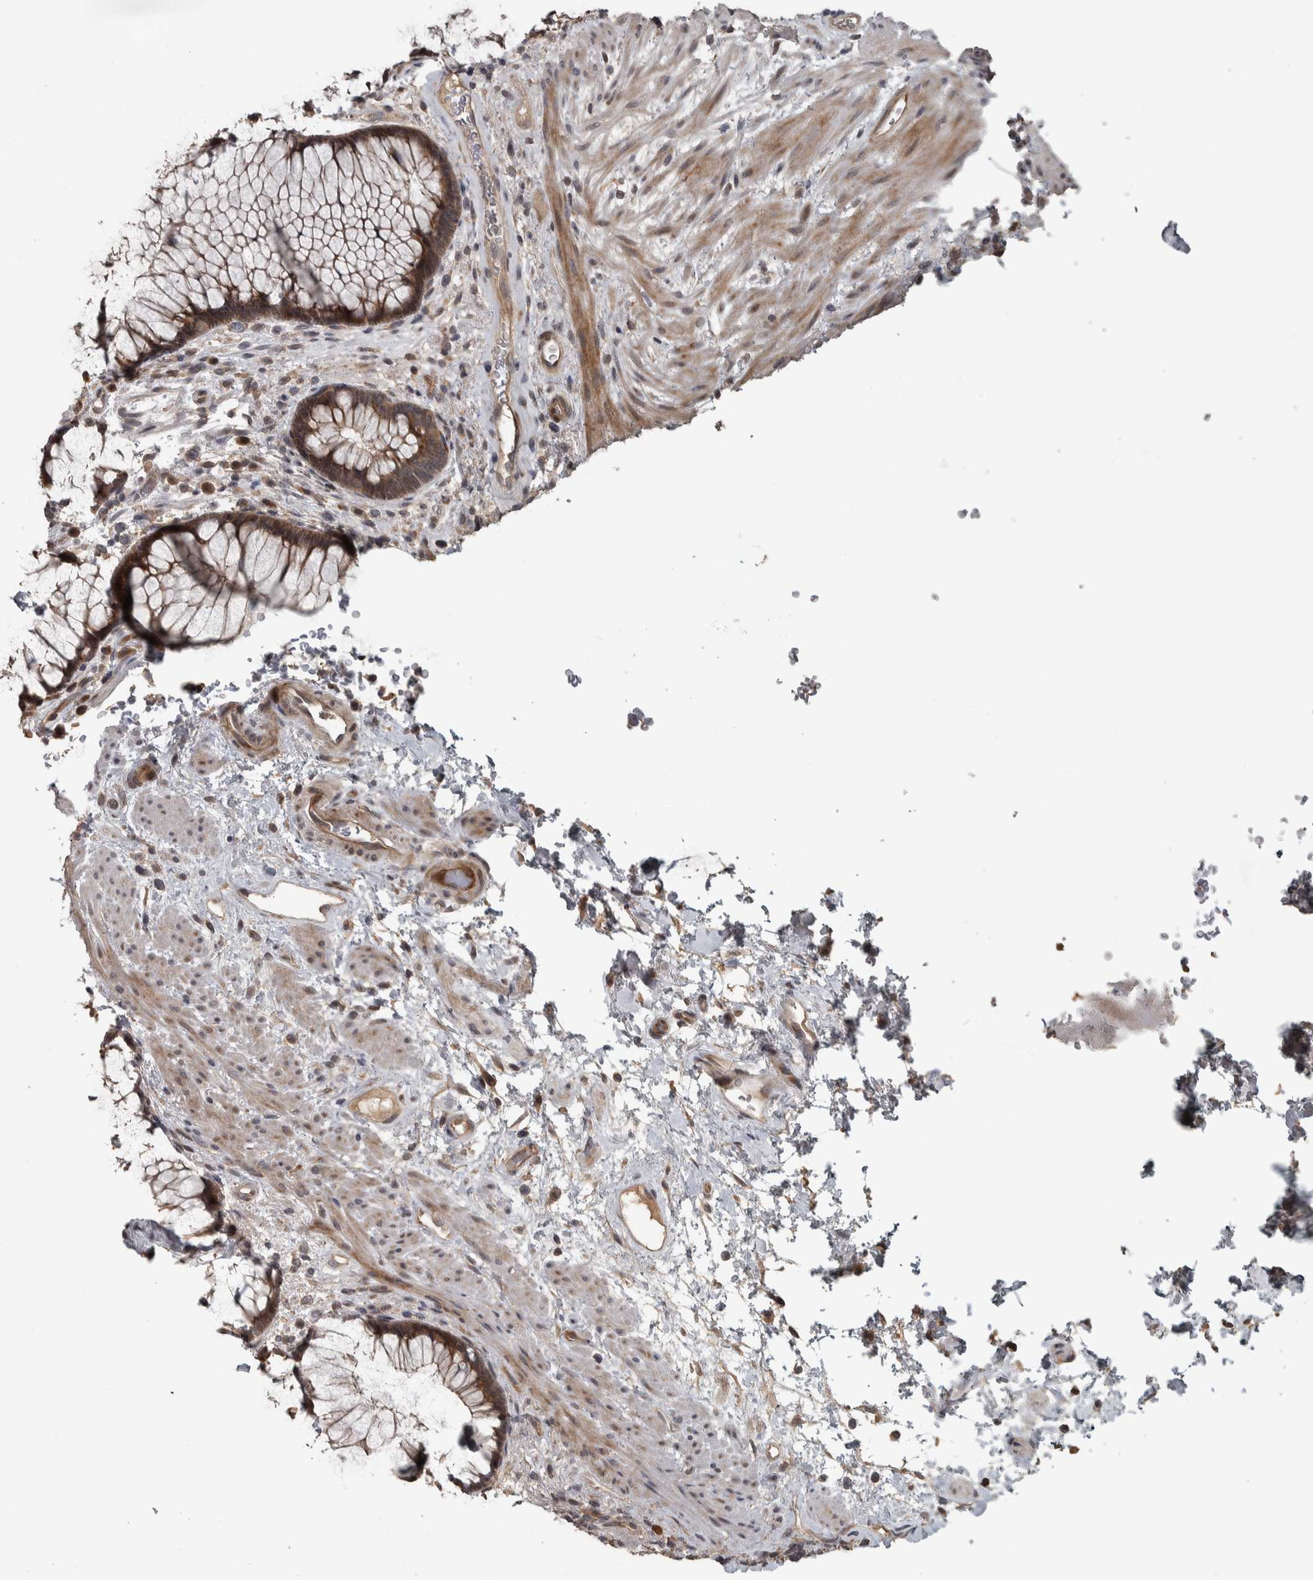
{"staining": {"intensity": "strong", "quantity": ">75%", "location": "cytoplasmic/membranous"}, "tissue": "rectum", "cell_type": "Glandular cells", "image_type": "normal", "snomed": [{"axis": "morphology", "description": "Normal tissue, NOS"}, {"axis": "topography", "description": "Rectum"}], "caption": "Immunohistochemistry (IHC) micrograph of normal rectum stained for a protein (brown), which displays high levels of strong cytoplasmic/membranous expression in about >75% of glandular cells.", "gene": "ERAL1", "patient": {"sex": "male", "age": 51}}